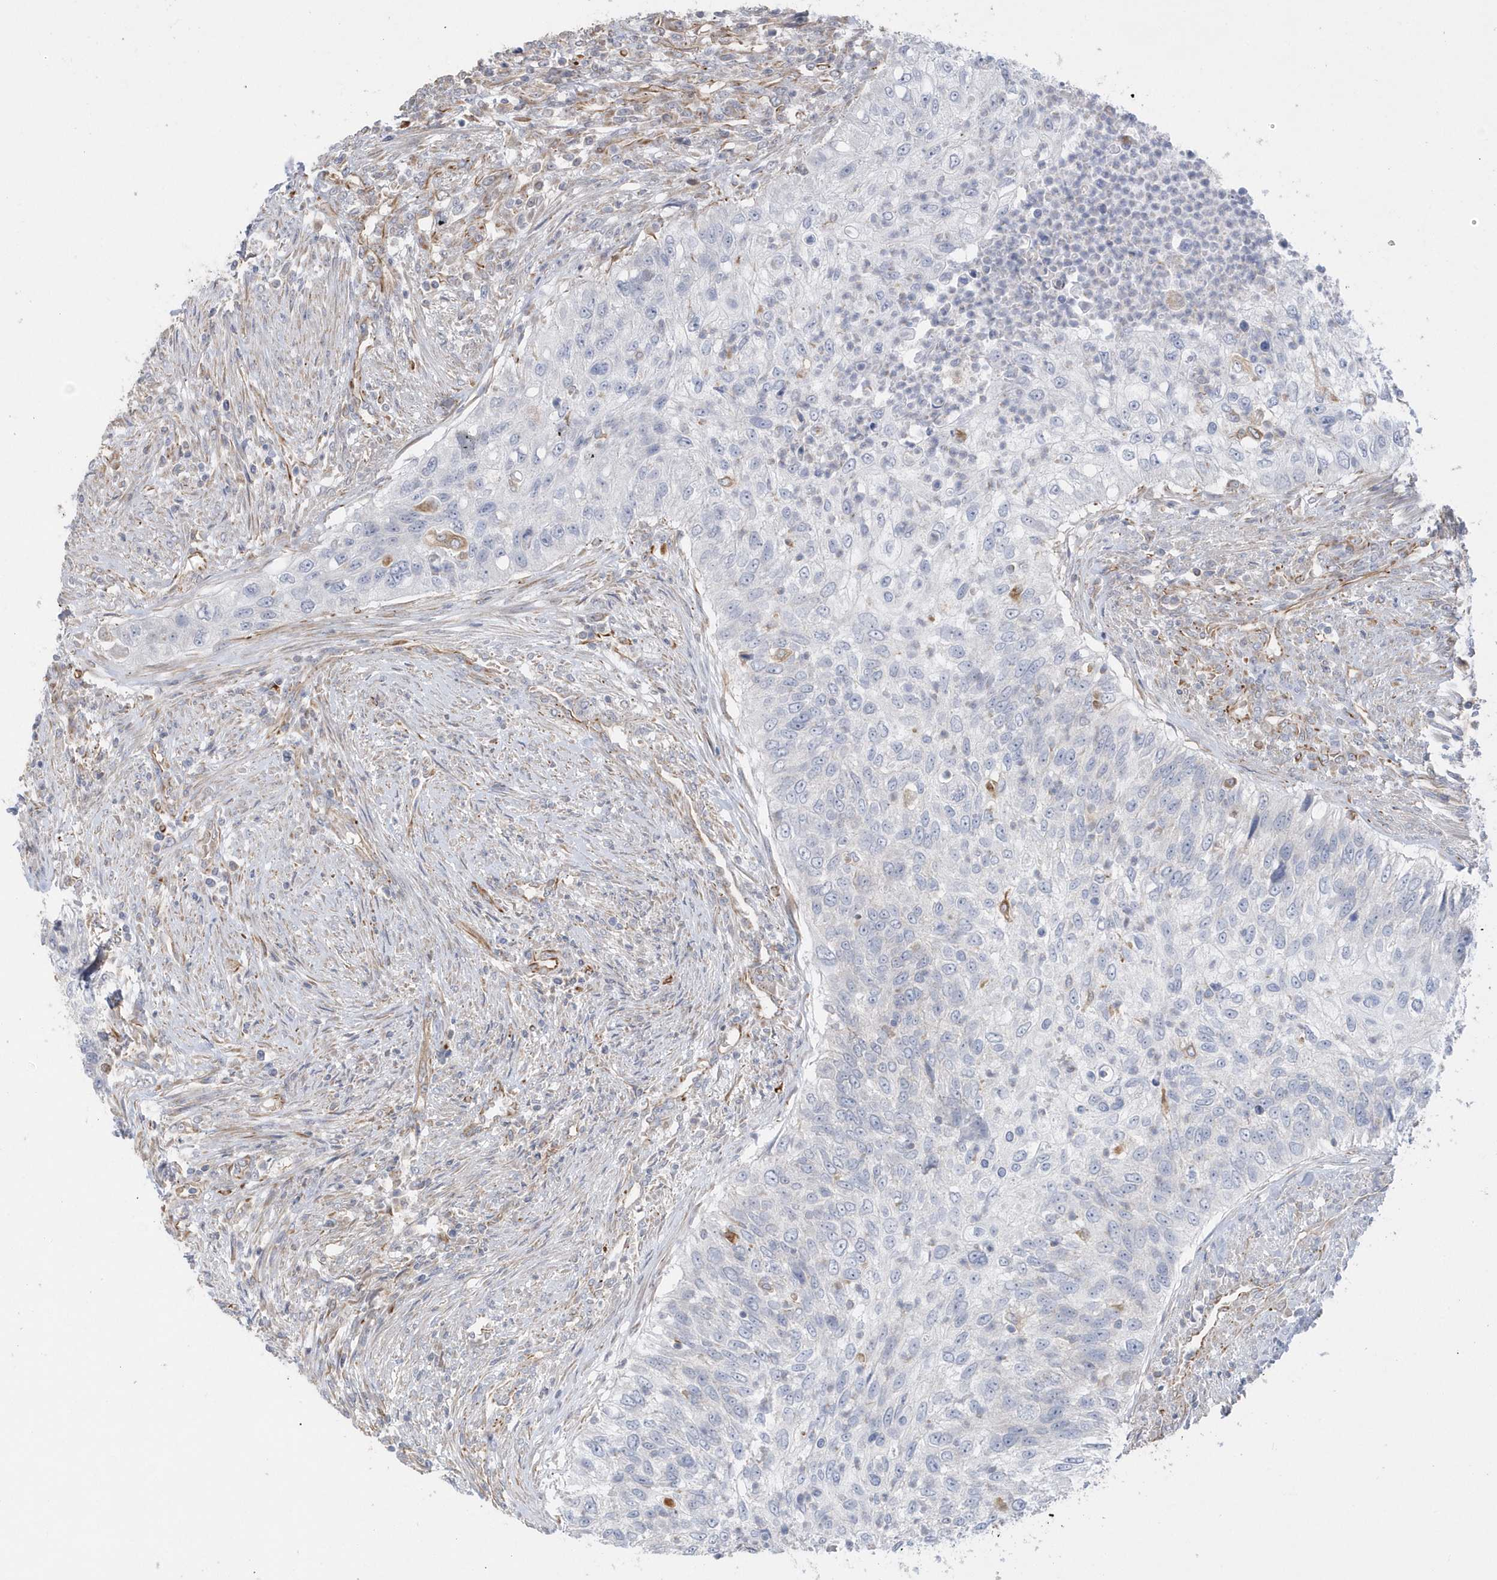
{"staining": {"intensity": "negative", "quantity": "none", "location": "none"}, "tissue": "urothelial cancer", "cell_type": "Tumor cells", "image_type": "cancer", "snomed": [{"axis": "morphology", "description": "Urothelial carcinoma, High grade"}, {"axis": "topography", "description": "Urinary bladder"}], "caption": "DAB (3,3'-diaminobenzidine) immunohistochemical staining of human urothelial carcinoma (high-grade) shows no significant expression in tumor cells.", "gene": "RAB17", "patient": {"sex": "female", "age": 60}}